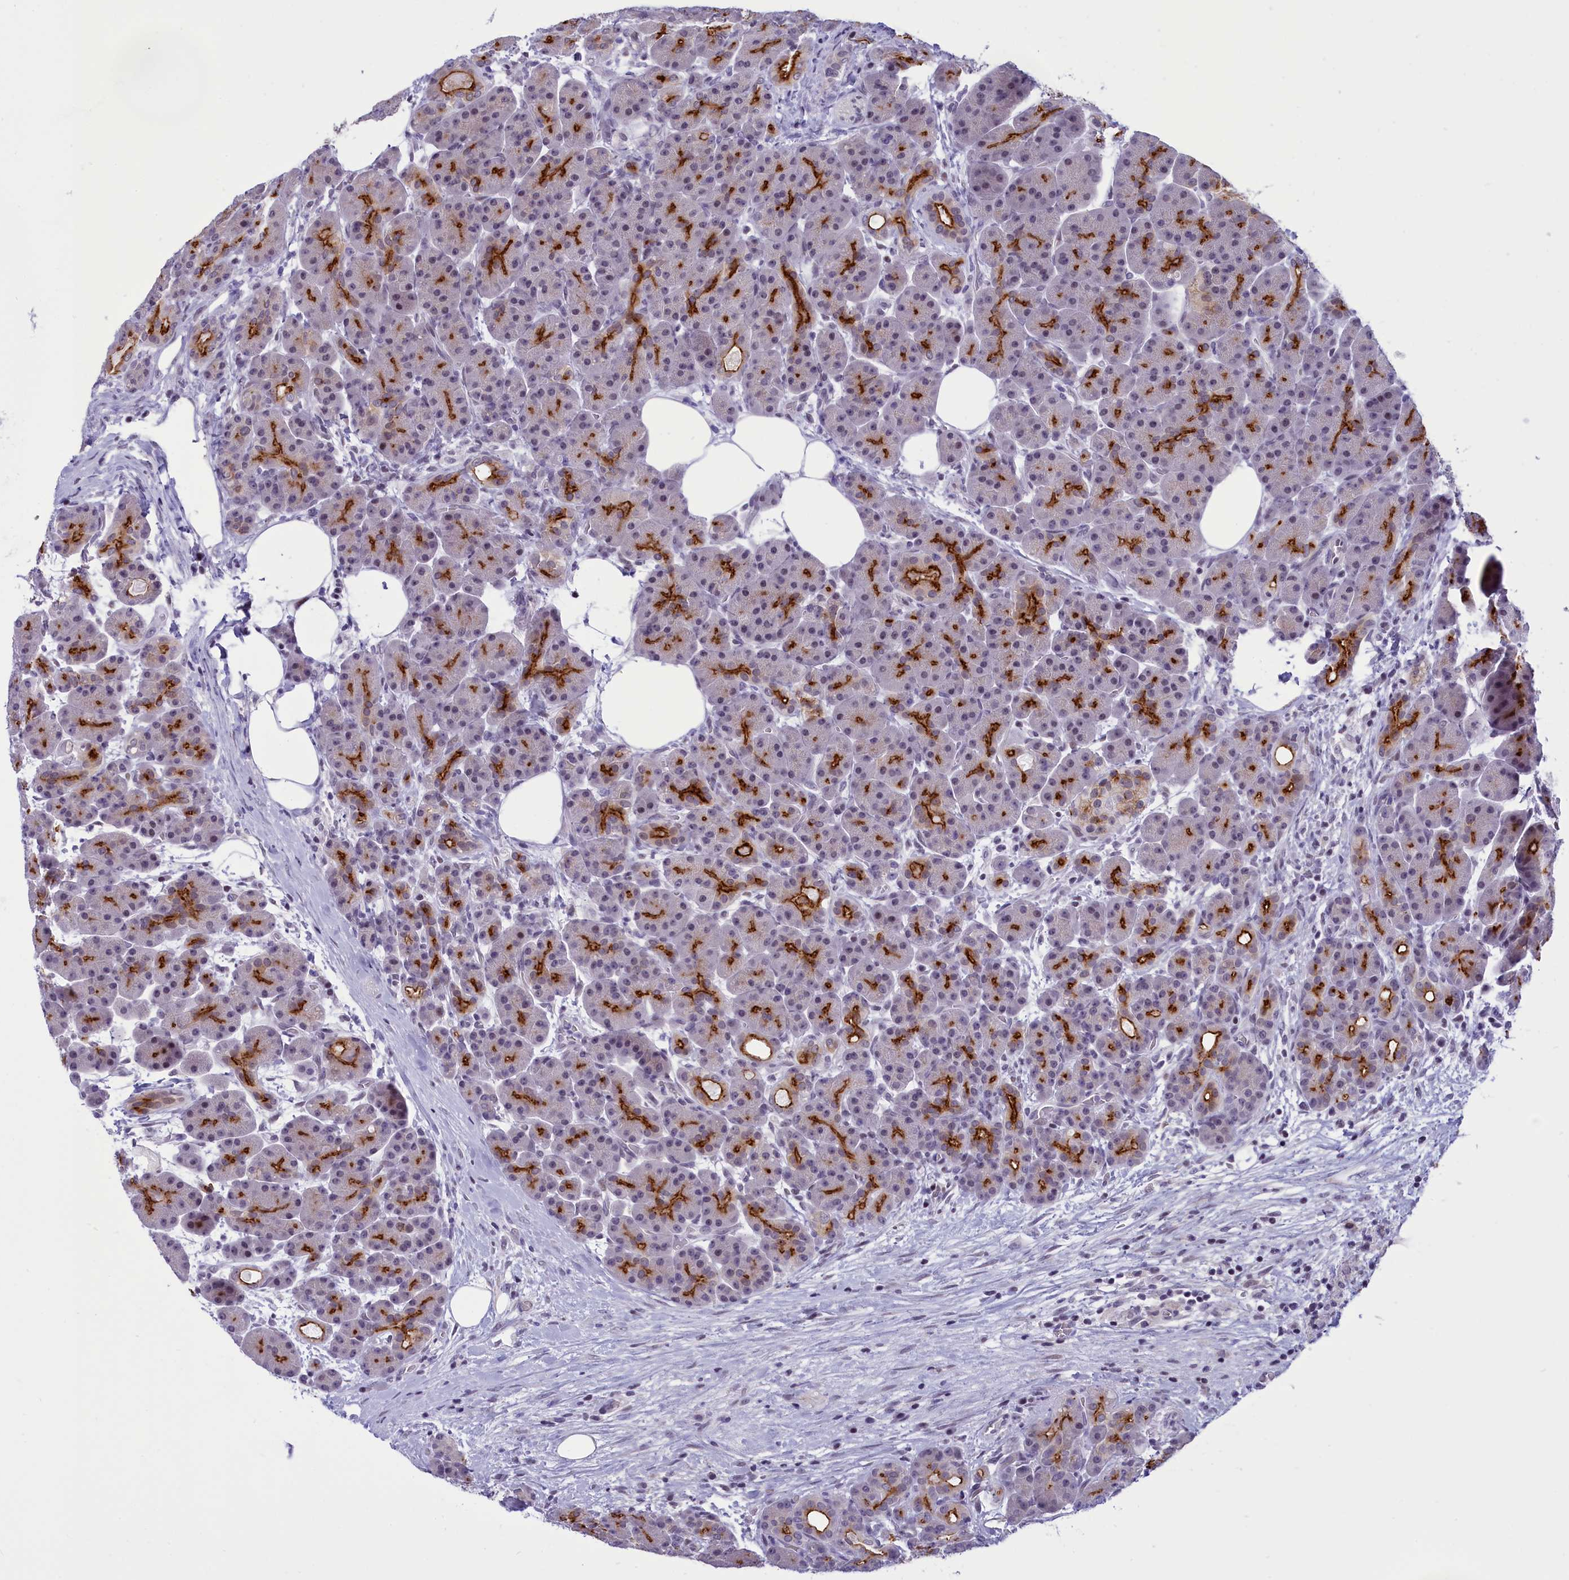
{"staining": {"intensity": "strong", "quantity": "25%-75%", "location": "cytoplasmic/membranous"}, "tissue": "pancreas", "cell_type": "Exocrine glandular cells", "image_type": "normal", "snomed": [{"axis": "morphology", "description": "Normal tissue, NOS"}, {"axis": "topography", "description": "Pancreas"}], "caption": "Pancreas stained with DAB (3,3'-diaminobenzidine) immunohistochemistry (IHC) reveals high levels of strong cytoplasmic/membranous positivity in approximately 25%-75% of exocrine glandular cells. Immunohistochemistry (ihc) stains the protein in brown and the nuclei are stained blue.", "gene": "SPIRE2", "patient": {"sex": "male", "age": 63}}